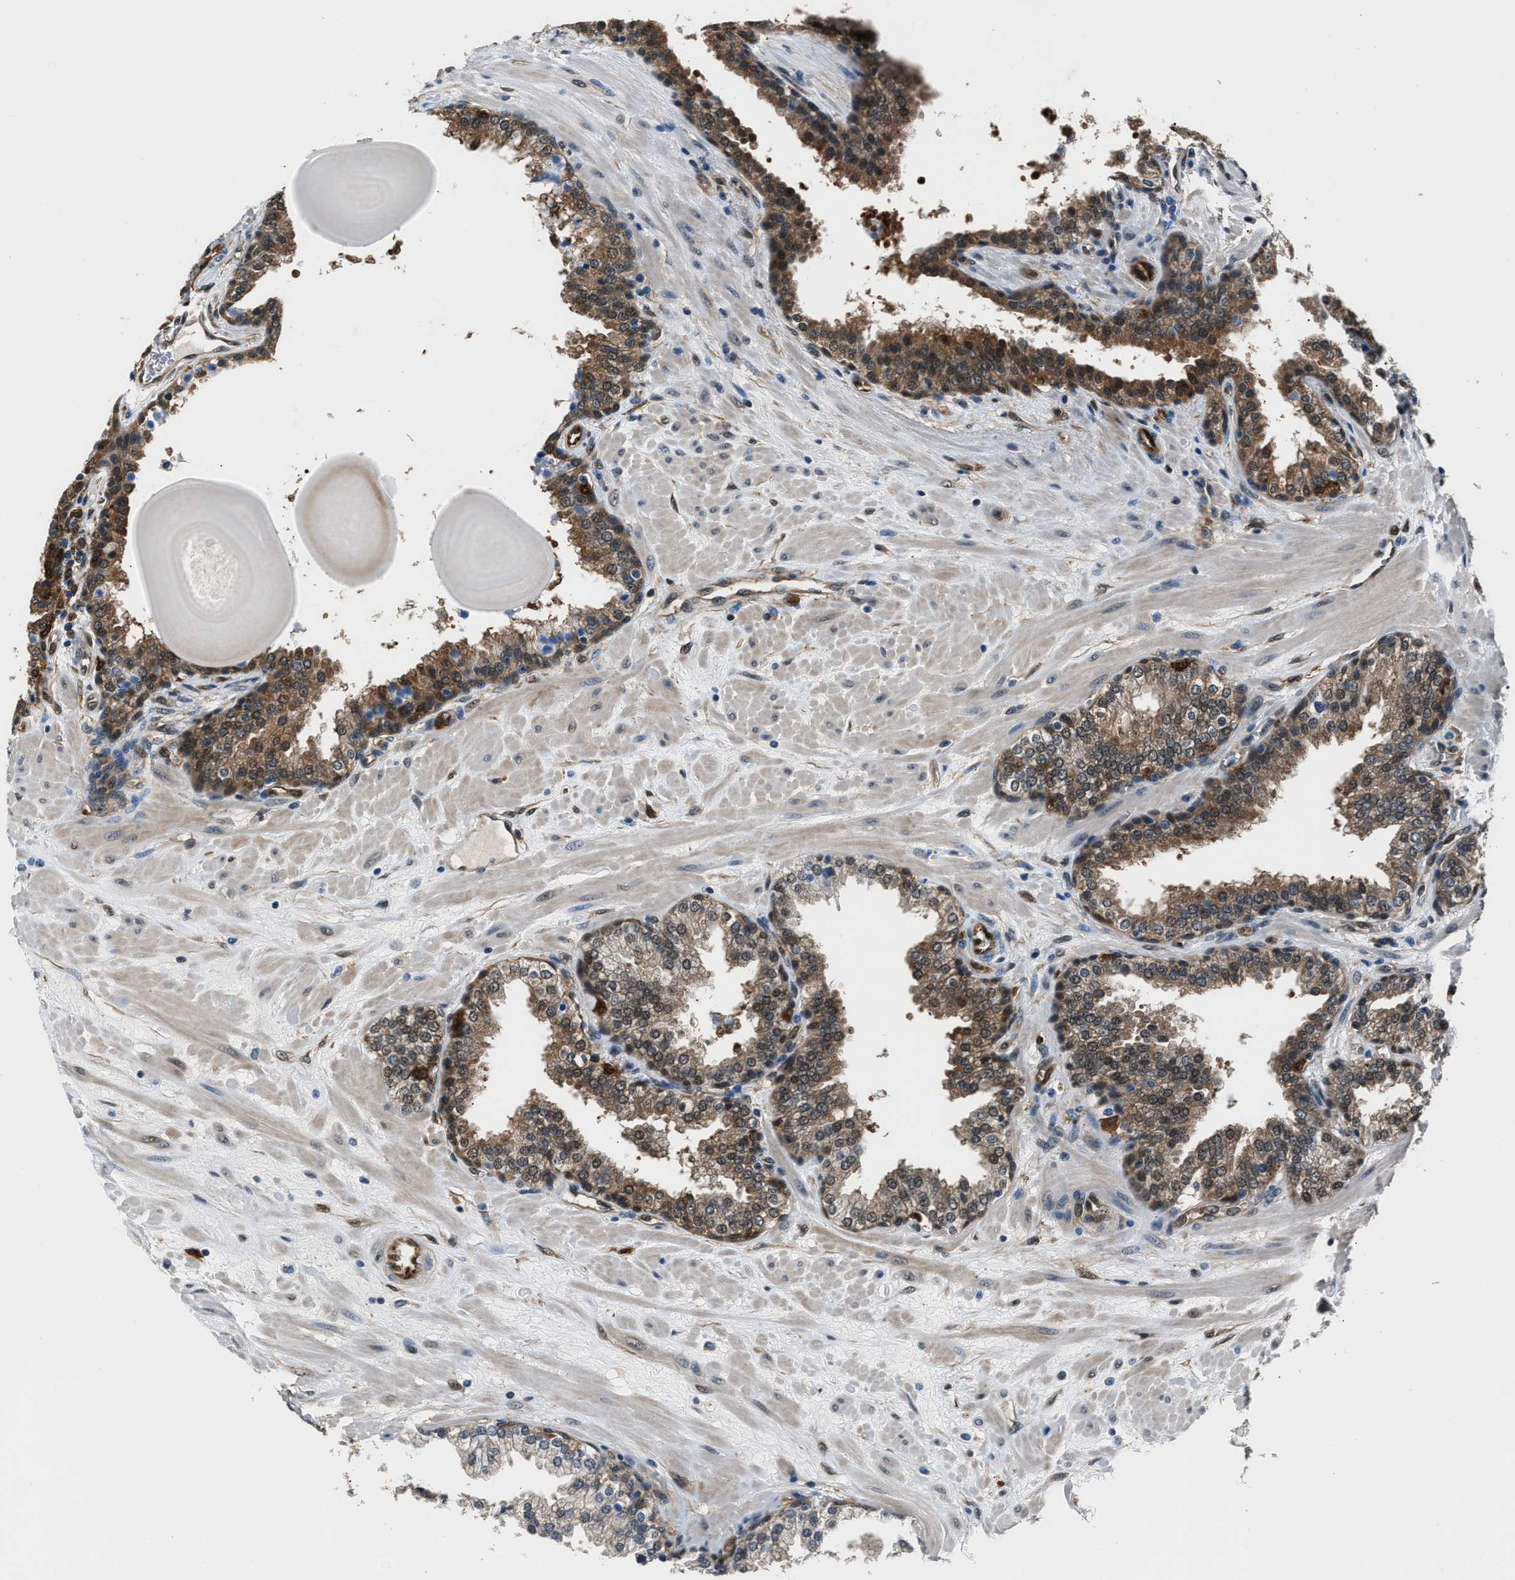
{"staining": {"intensity": "moderate", "quantity": "25%-75%", "location": "cytoplasmic/membranous"}, "tissue": "prostate", "cell_type": "Glandular cells", "image_type": "normal", "snomed": [{"axis": "morphology", "description": "Normal tissue, NOS"}, {"axis": "topography", "description": "Prostate"}], "caption": "Brown immunohistochemical staining in normal prostate displays moderate cytoplasmic/membranous positivity in approximately 25%-75% of glandular cells.", "gene": "PPA1", "patient": {"sex": "male", "age": 51}}